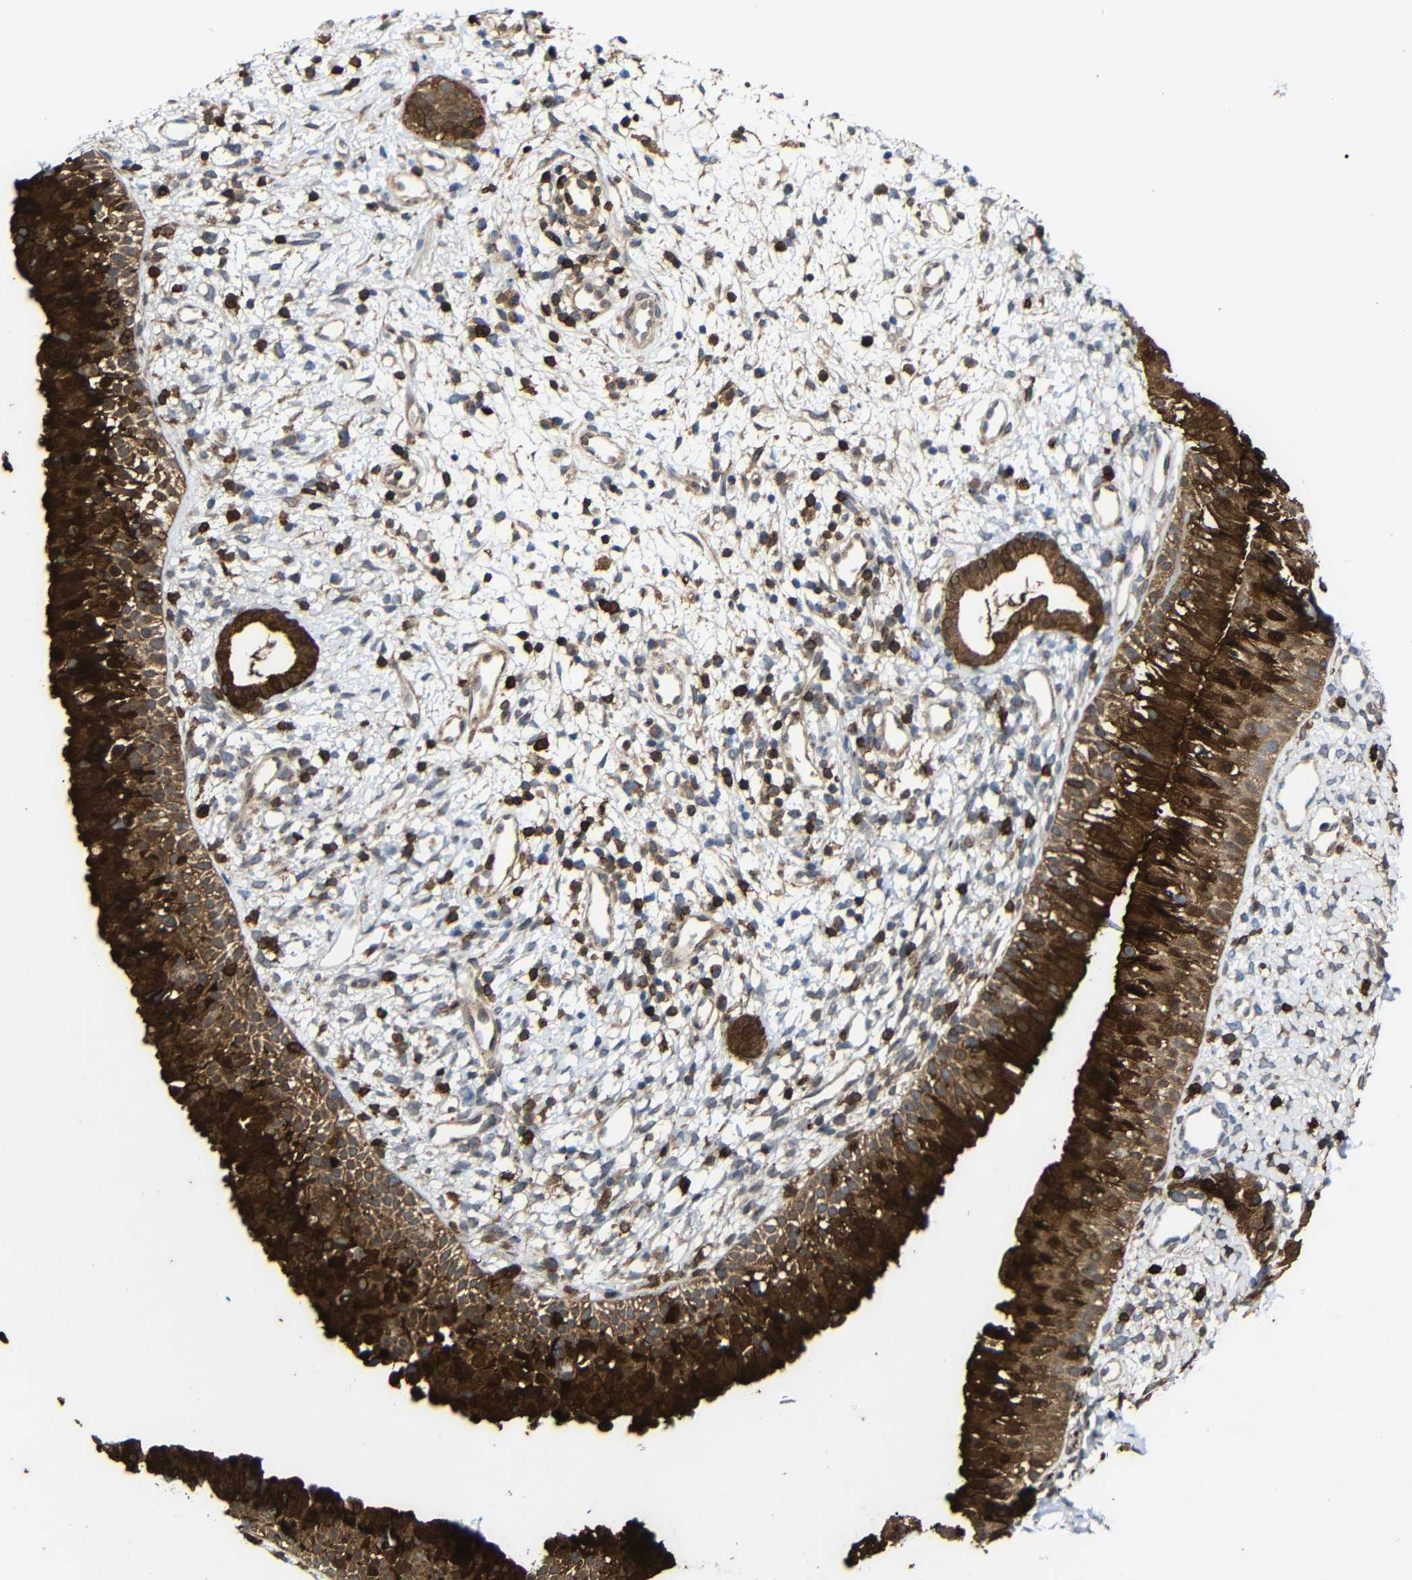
{"staining": {"intensity": "strong", "quantity": ">75%", "location": "cytoplasmic/membranous"}, "tissue": "nasopharynx", "cell_type": "Respiratory epithelial cells", "image_type": "normal", "snomed": [{"axis": "morphology", "description": "Normal tissue, NOS"}, {"axis": "topography", "description": "Nasopharynx"}], "caption": "The image demonstrates immunohistochemical staining of normal nasopharynx. There is strong cytoplasmic/membranous staining is seen in about >75% of respiratory epithelial cells. (DAB (3,3'-diaminobenzidine) = brown stain, brightfield microscopy at high magnification).", "gene": "C1GALT1", "patient": {"sex": "male", "age": 22}}